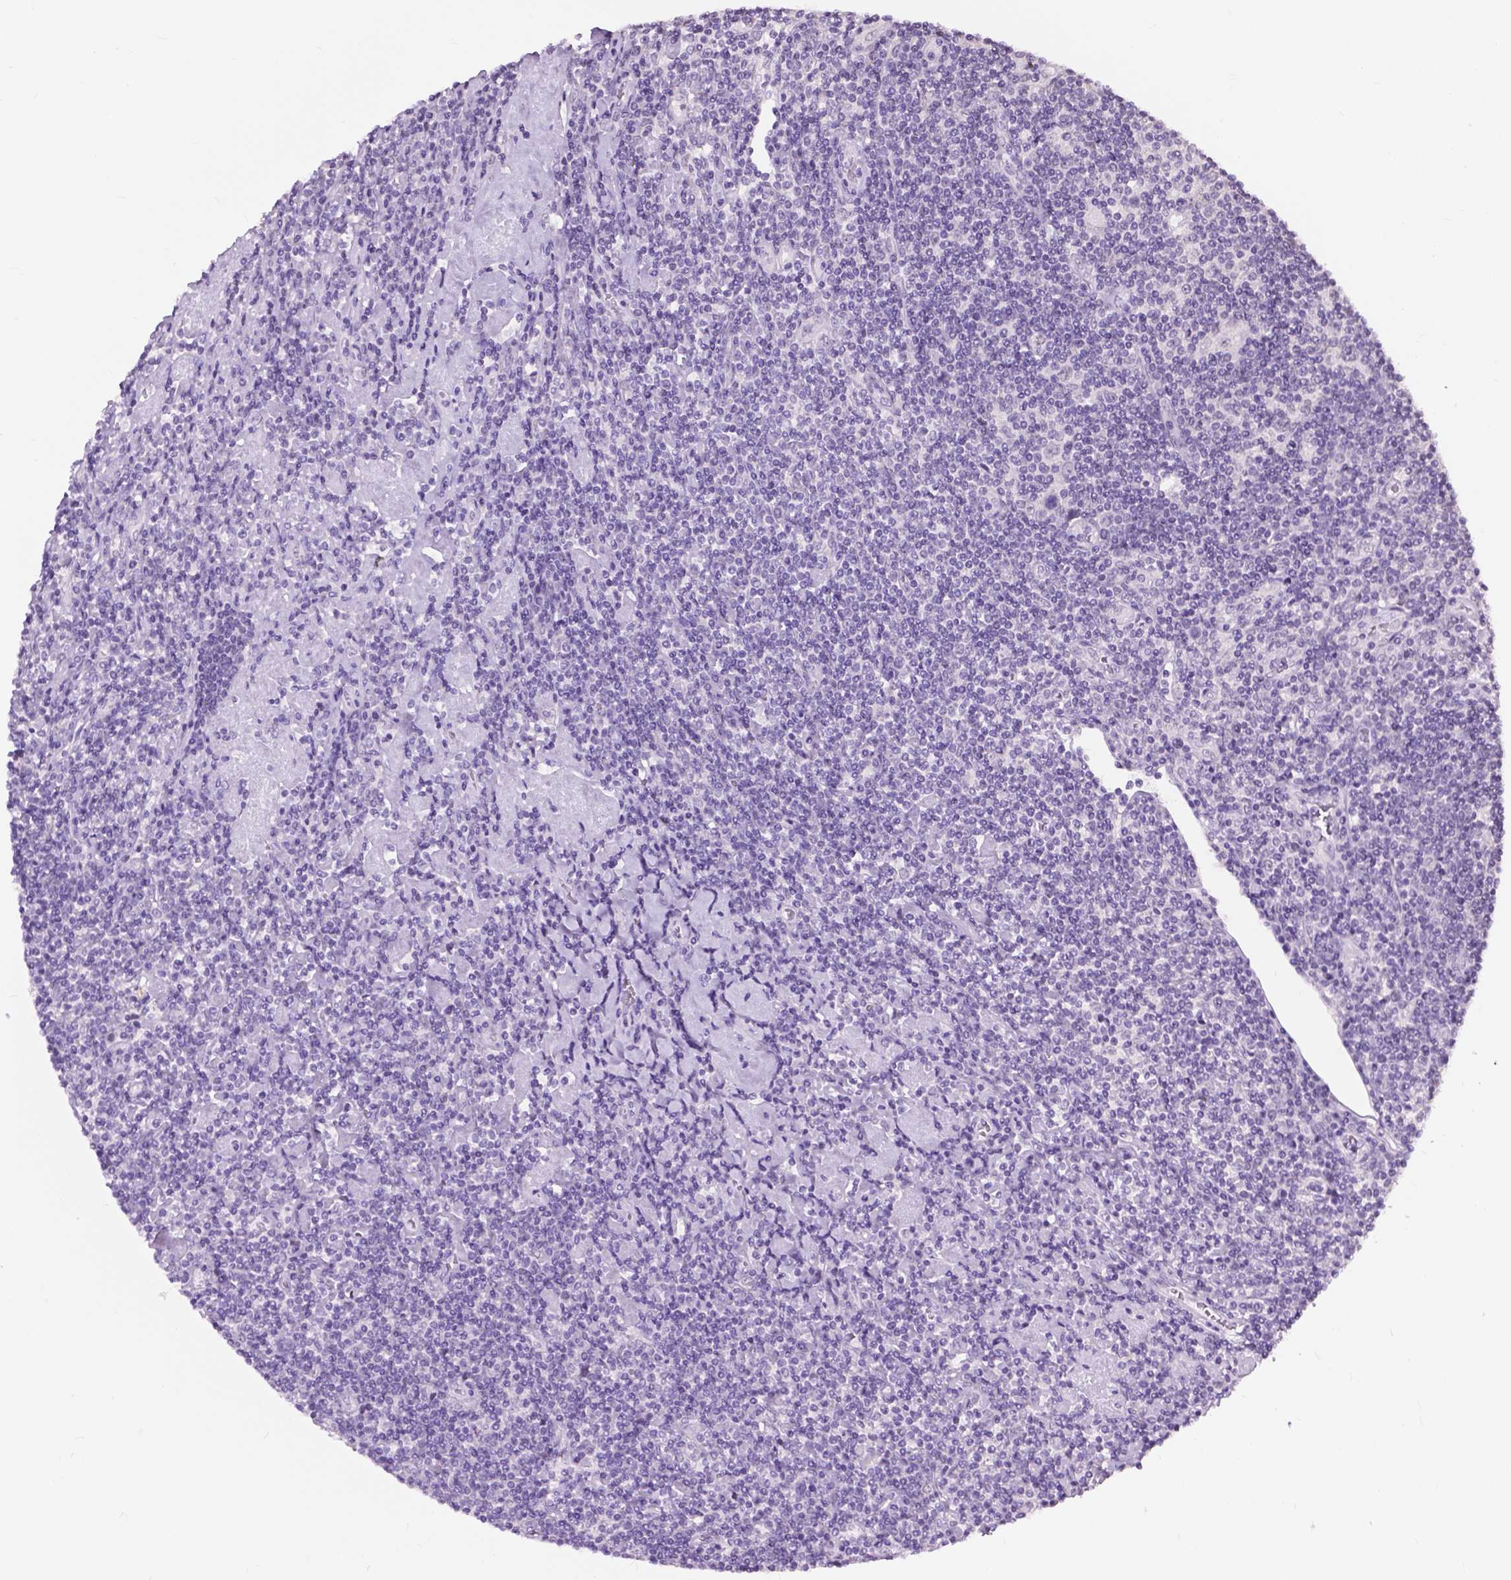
{"staining": {"intensity": "negative", "quantity": "none", "location": "none"}, "tissue": "lymphoma", "cell_type": "Tumor cells", "image_type": "cancer", "snomed": [{"axis": "morphology", "description": "Hodgkin's disease, NOS"}, {"axis": "topography", "description": "Lymph node"}], "caption": "A histopathology image of human Hodgkin's disease is negative for staining in tumor cells.", "gene": "GPR37L1", "patient": {"sex": "male", "age": 40}}